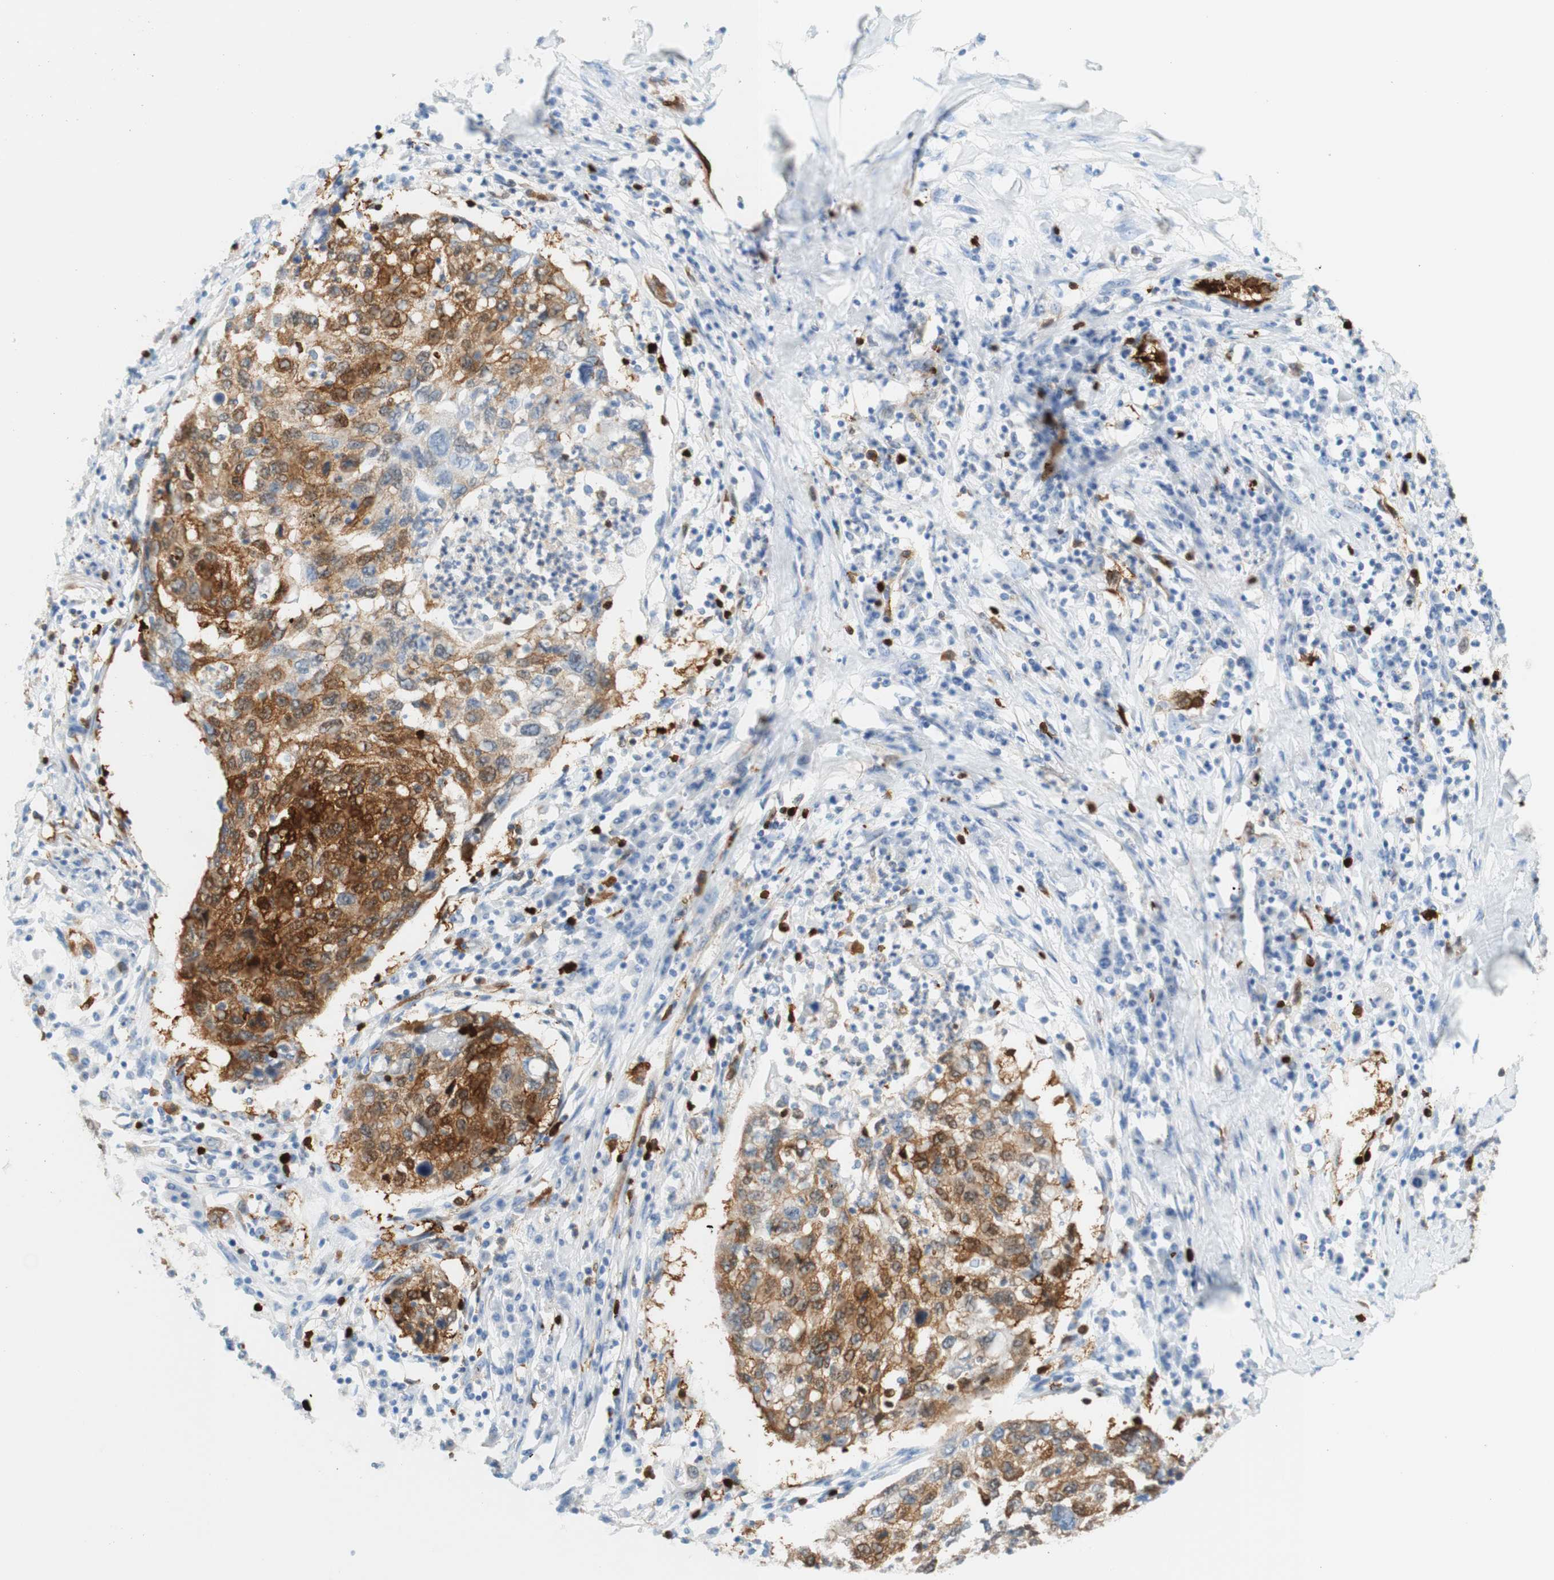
{"staining": {"intensity": "moderate", "quantity": ">75%", "location": "cytoplasmic/membranous"}, "tissue": "lung cancer", "cell_type": "Tumor cells", "image_type": "cancer", "snomed": [{"axis": "morphology", "description": "Squamous cell carcinoma, NOS"}, {"axis": "topography", "description": "Lung"}], "caption": "Moderate cytoplasmic/membranous protein staining is seen in approximately >75% of tumor cells in lung squamous cell carcinoma.", "gene": "STMN1", "patient": {"sex": "female", "age": 63}}